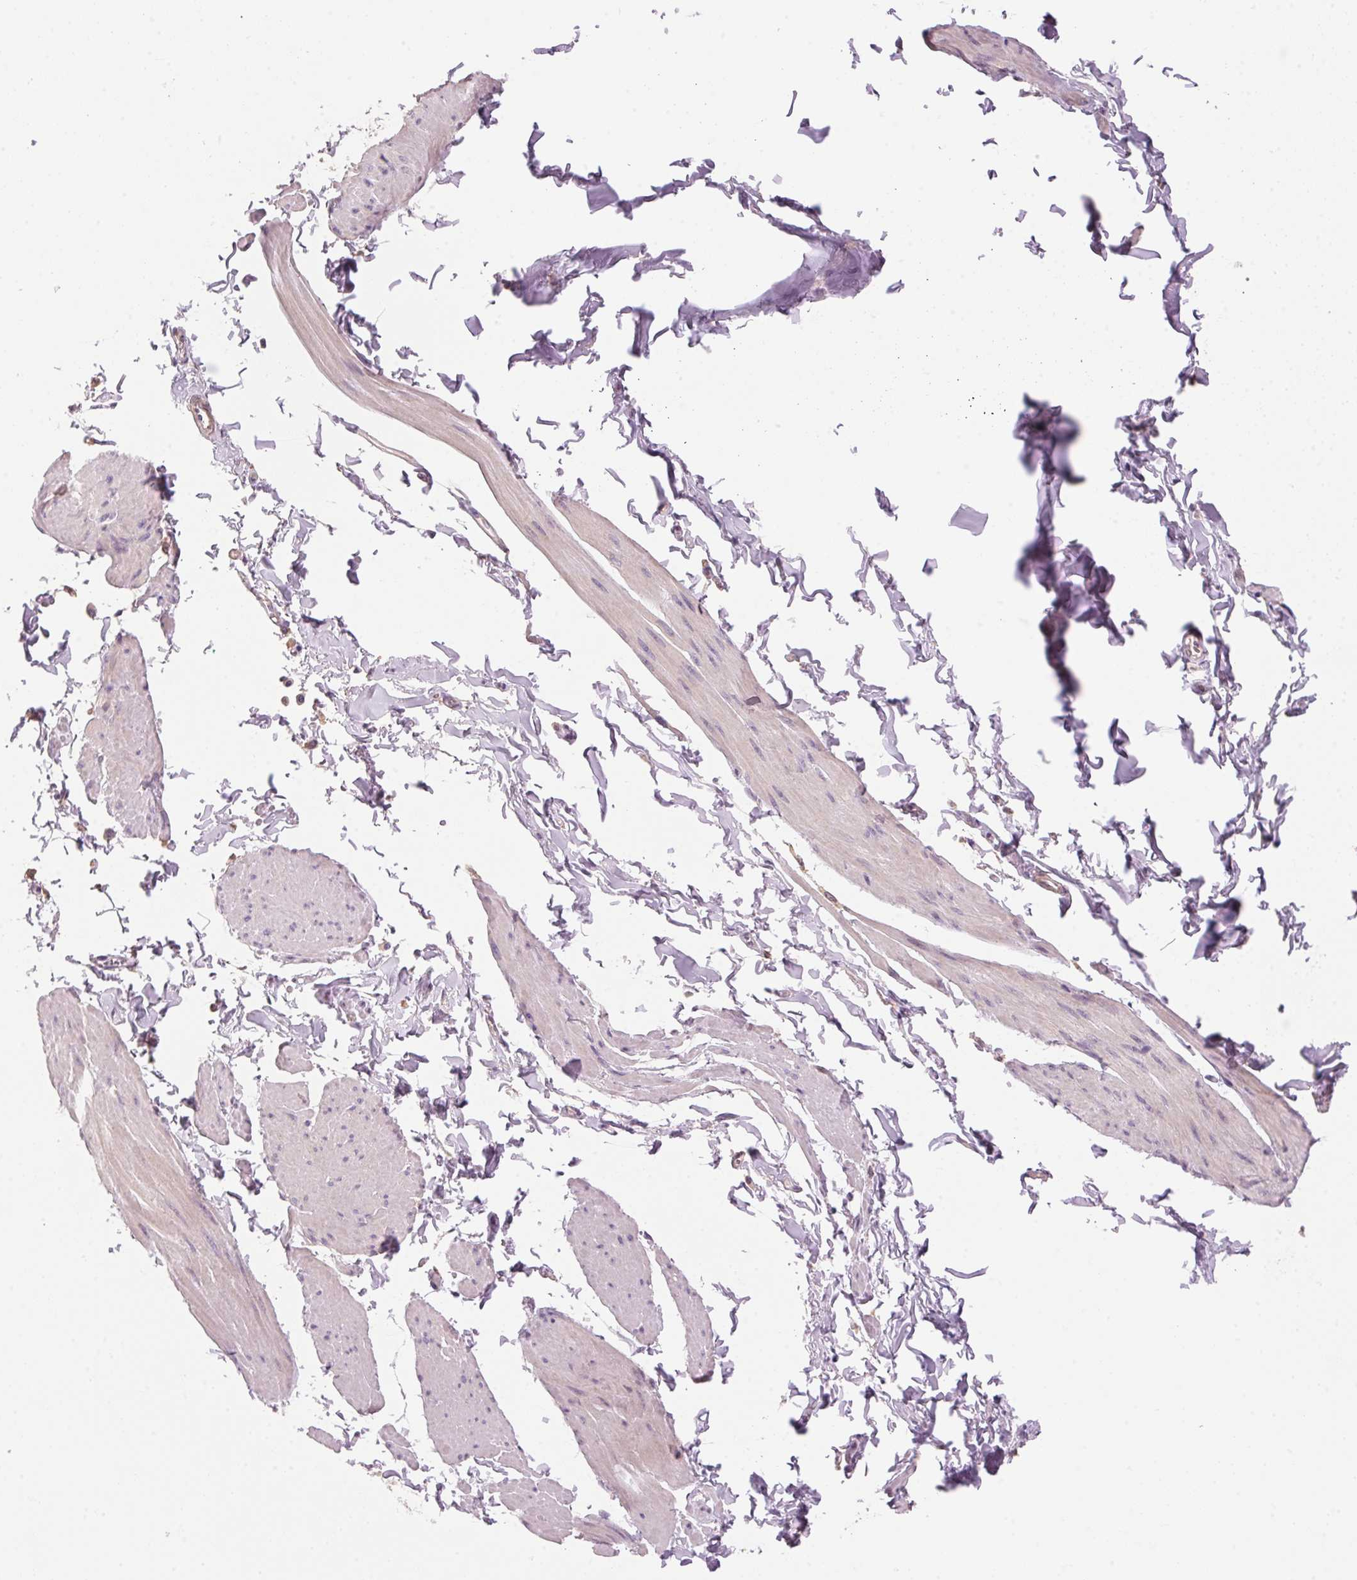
{"staining": {"intensity": "negative", "quantity": "none", "location": "none"}, "tissue": "smooth muscle", "cell_type": "Smooth muscle cells", "image_type": "normal", "snomed": [{"axis": "morphology", "description": "Normal tissue, NOS"}, {"axis": "topography", "description": "Adipose tissue"}, {"axis": "topography", "description": "Smooth muscle"}, {"axis": "topography", "description": "Peripheral nerve tissue"}], "caption": "High magnification brightfield microscopy of normal smooth muscle stained with DAB (brown) and counterstained with hematoxylin (blue): smooth muscle cells show no significant staining. (DAB immunohistochemistry, high magnification).", "gene": "LYZL6", "patient": {"sex": "male", "age": 83}}